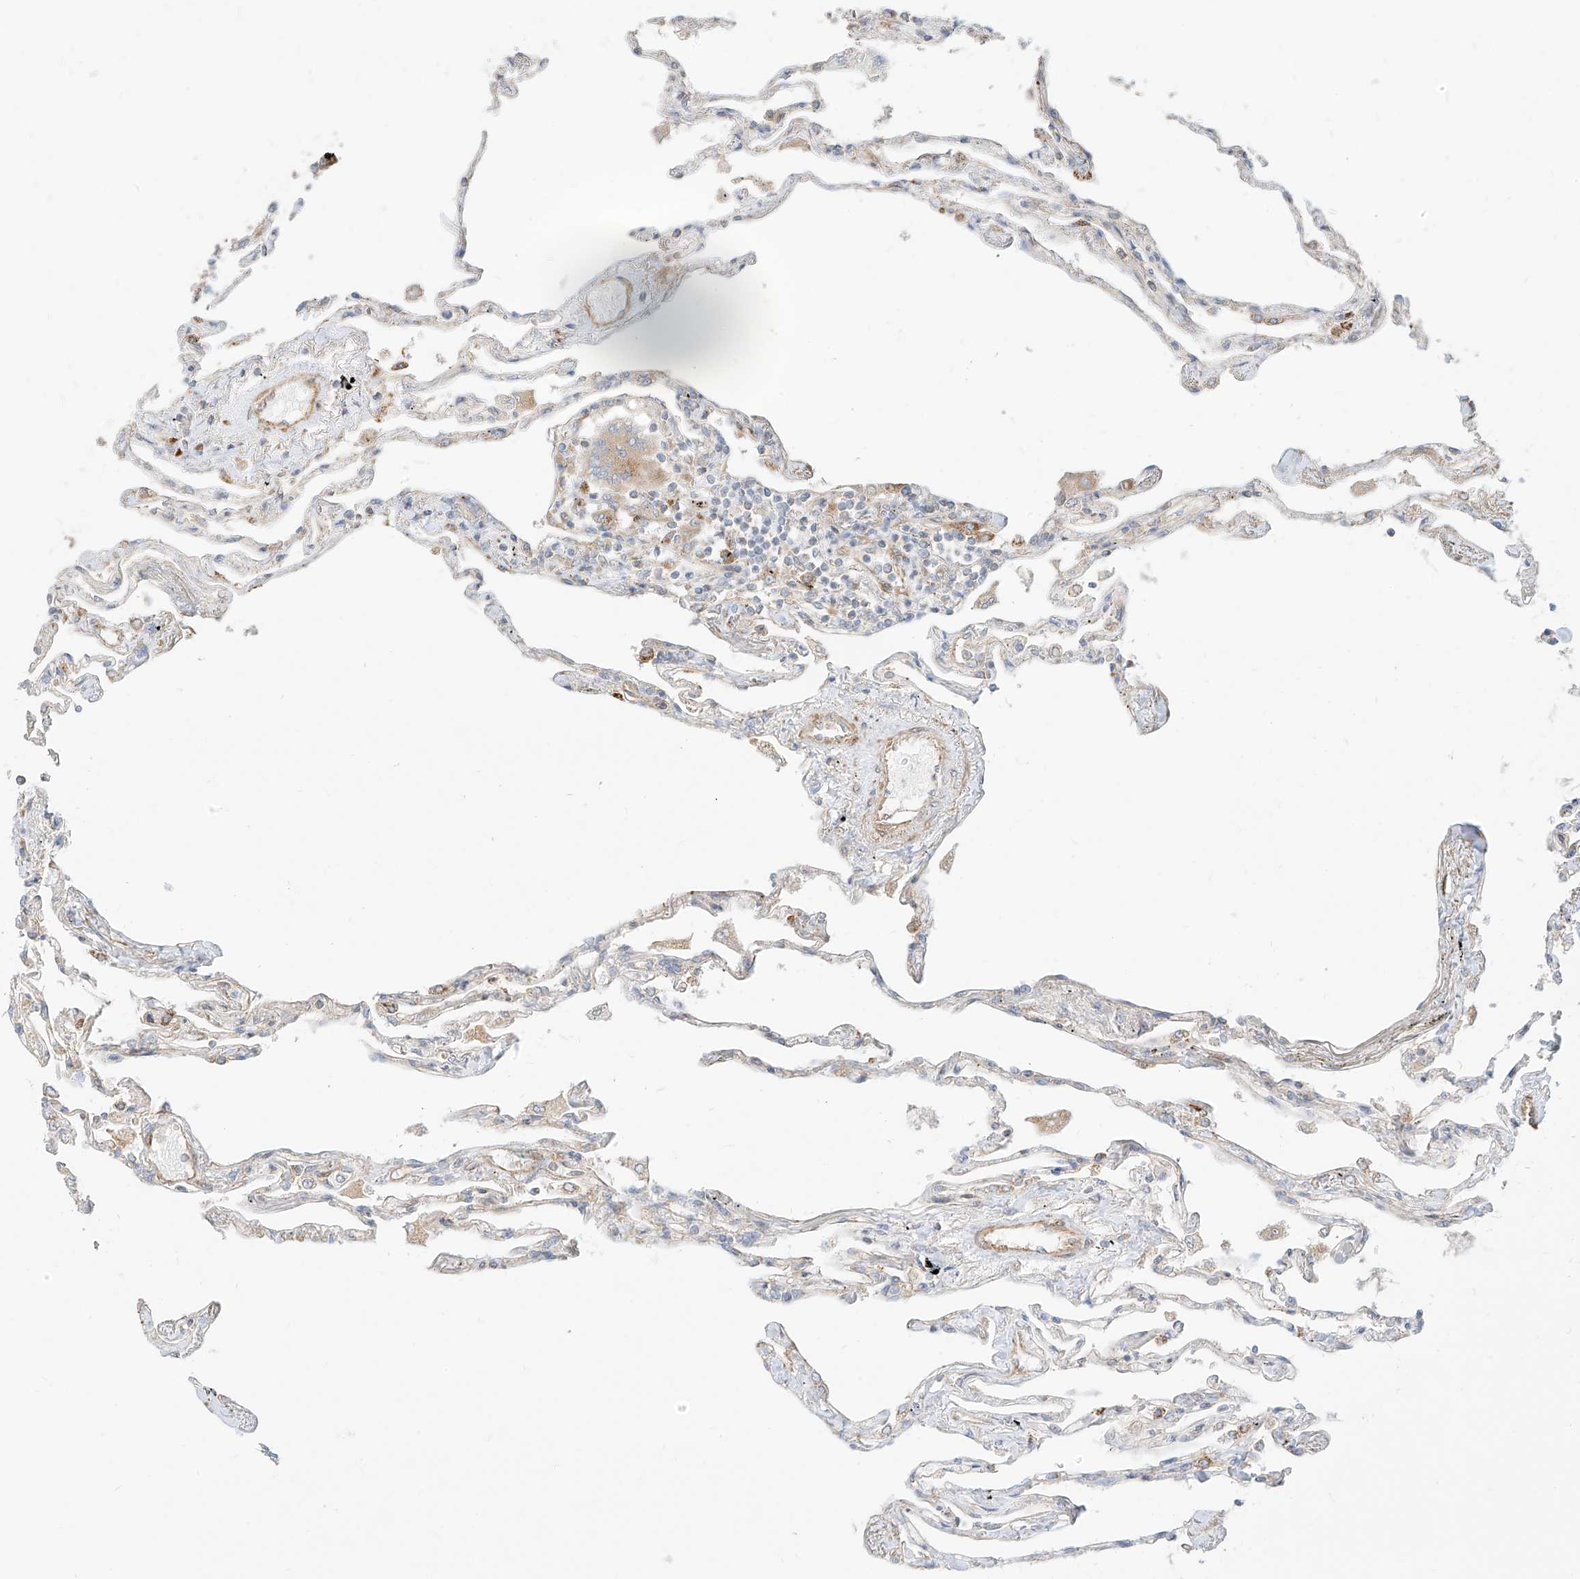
{"staining": {"intensity": "moderate", "quantity": "<25%", "location": "cytoplasmic/membranous"}, "tissue": "lung", "cell_type": "Alveolar cells", "image_type": "normal", "snomed": [{"axis": "morphology", "description": "Normal tissue, NOS"}, {"axis": "topography", "description": "Lung"}], "caption": "Unremarkable lung displays moderate cytoplasmic/membranous expression in about <25% of alveolar cells, visualized by immunohistochemistry.", "gene": "PLCL1", "patient": {"sex": "female", "age": 67}}